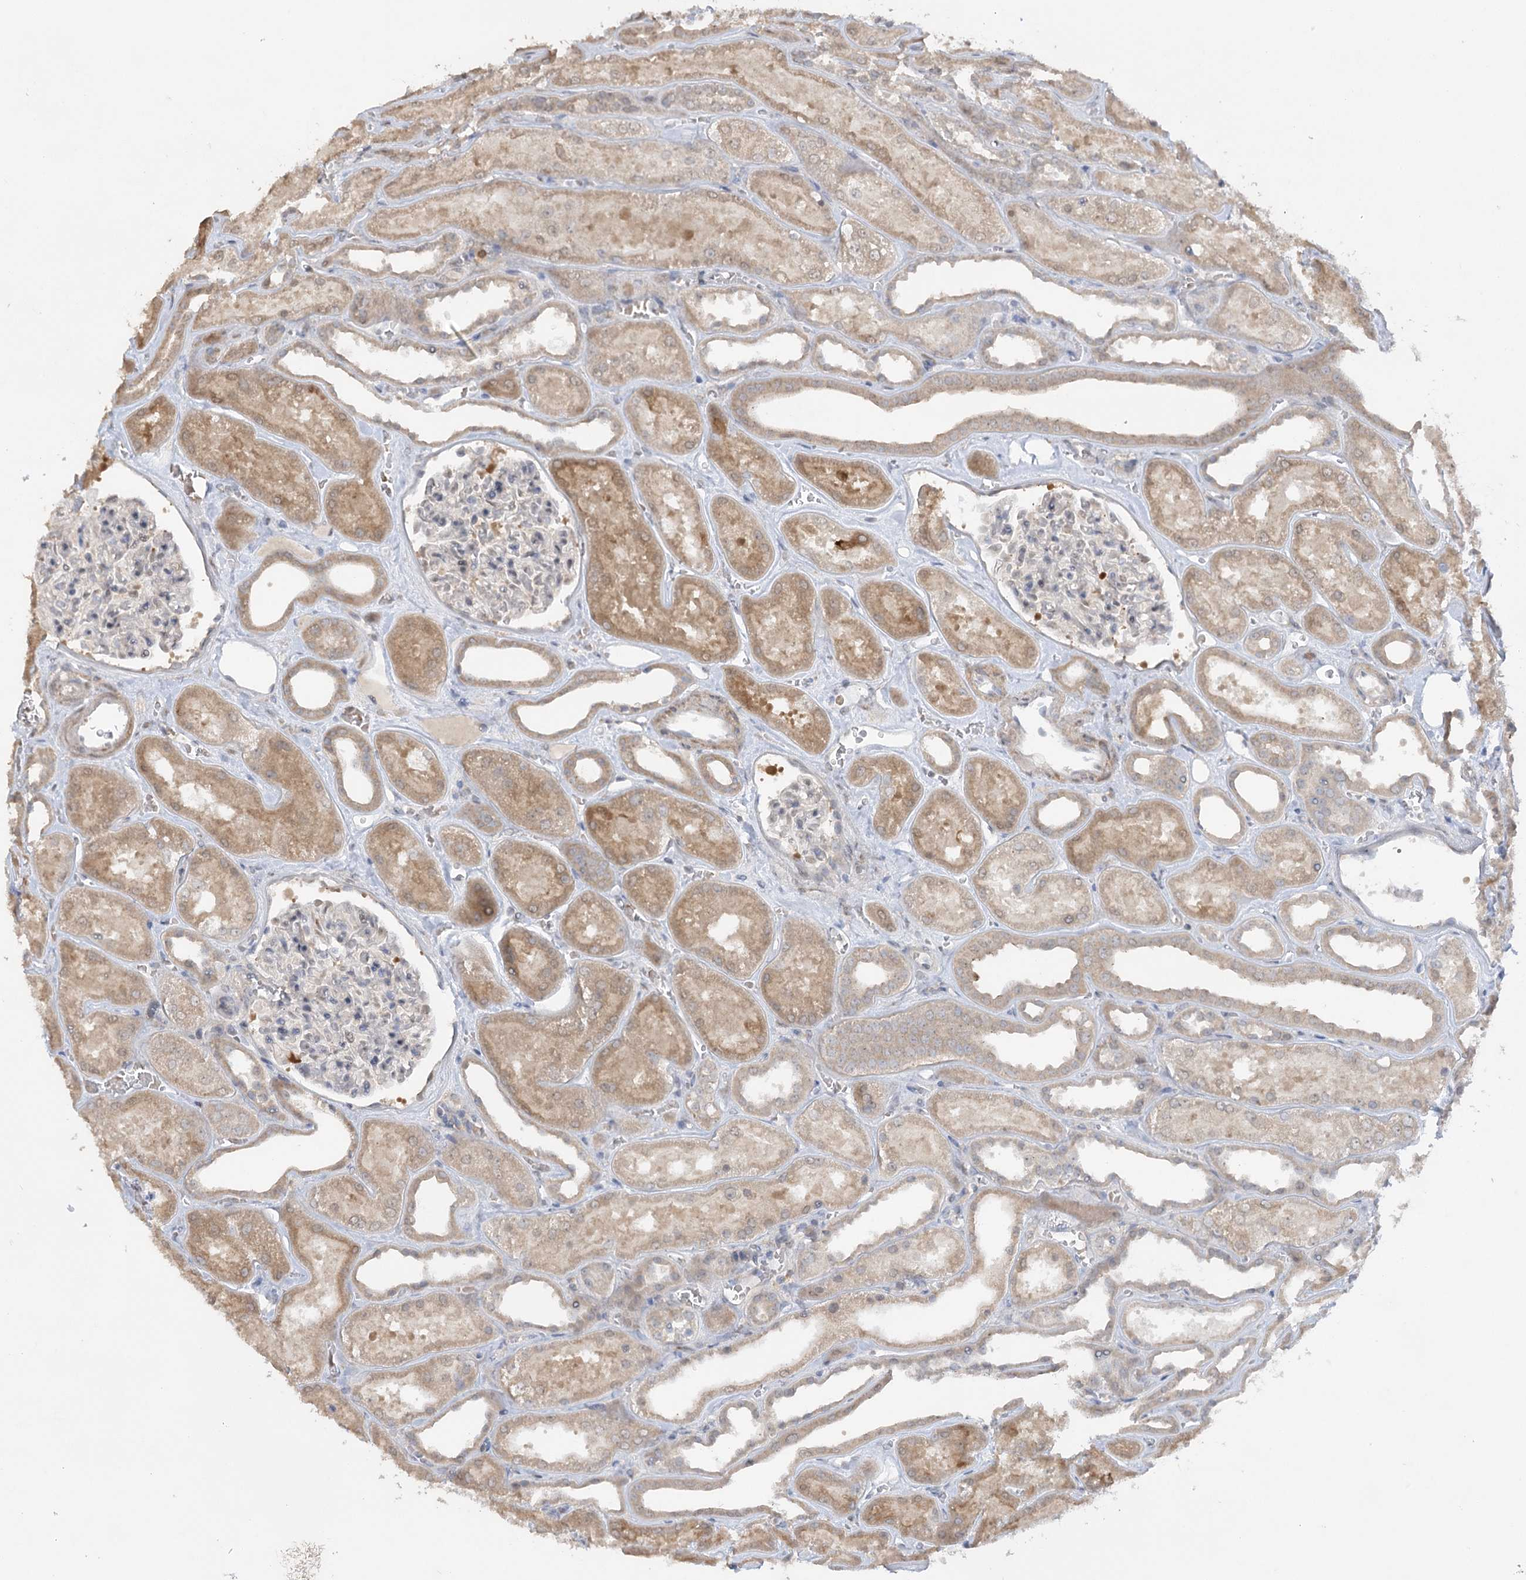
{"staining": {"intensity": "negative", "quantity": "none", "location": "none"}, "tissue": "kidney", "cell_type": "Cells in glomeruli", "image_type": "normal", "snomed": [{"axis": "morphology", "description": "Normal tissue, NOS"}, {"axis": "morphology", "description": "Adenocarcinoma, NOS"}, {"axis": "topography", "description": "Kidney"}], "caption": "This is a histopathology image of immunohistochemistry (IHC) staining of benign kidney, which shows no expression in cells in glomeruli.", "gene": "TRAF3IP1", "patient": {"sex": "female", "age": 68}}